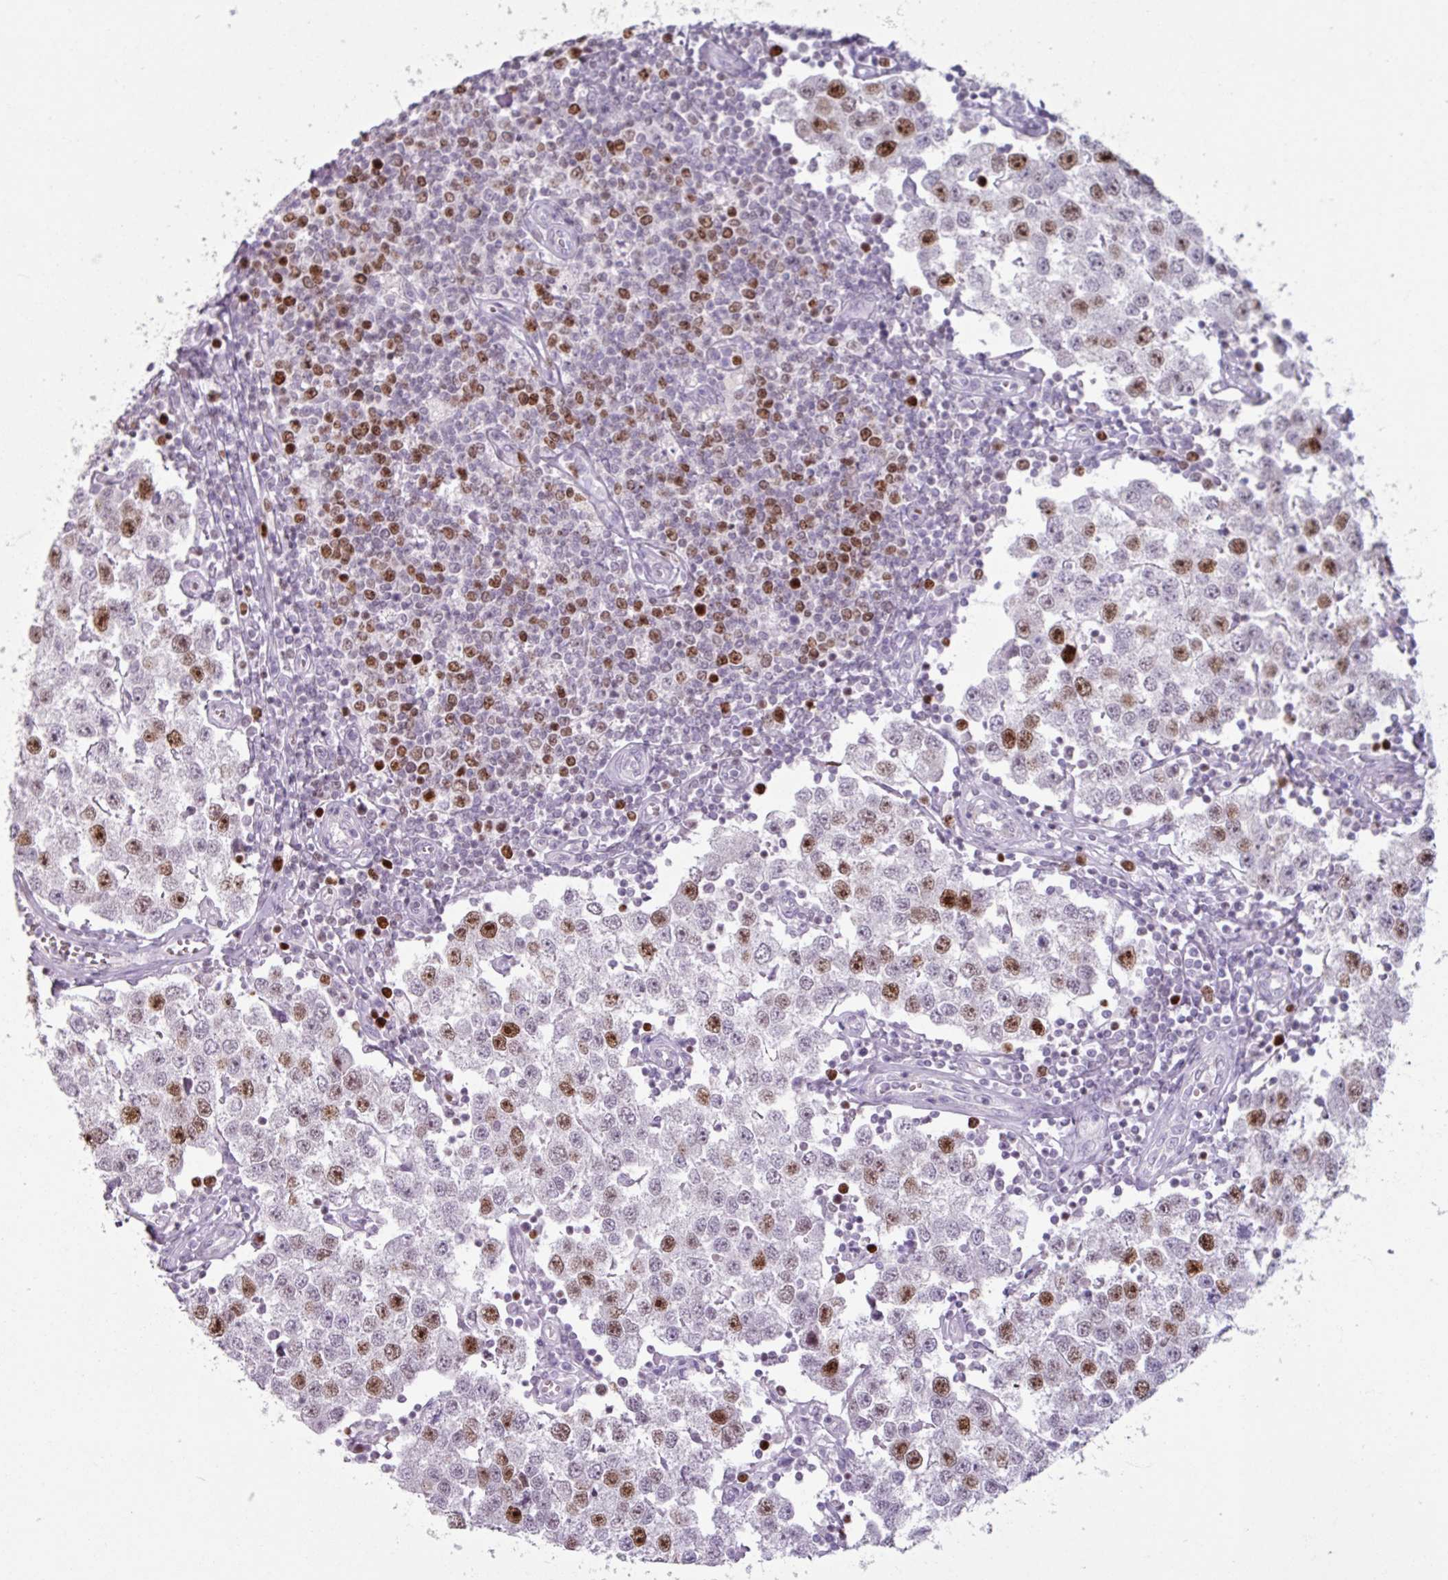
{"staining": {"intensity": "moderate", "quantity": "25%-75%", "location": "nuclear"}, "tissue": "testis cancer", "cell_type": "Tumor cells", "image_type": "cancer", "snomed": [{"axis": "morphology", "description": "Seminoma, NOS"}, {"axis": "topography", "description": "Testis"}], "caption": "Protein staining demonstrates moderate nuclear positivity in approximately 25%-75% of tumor cells in testis cancer.", "gene": "ATAD2", "patient": {"sex": "male", "age": 34}}